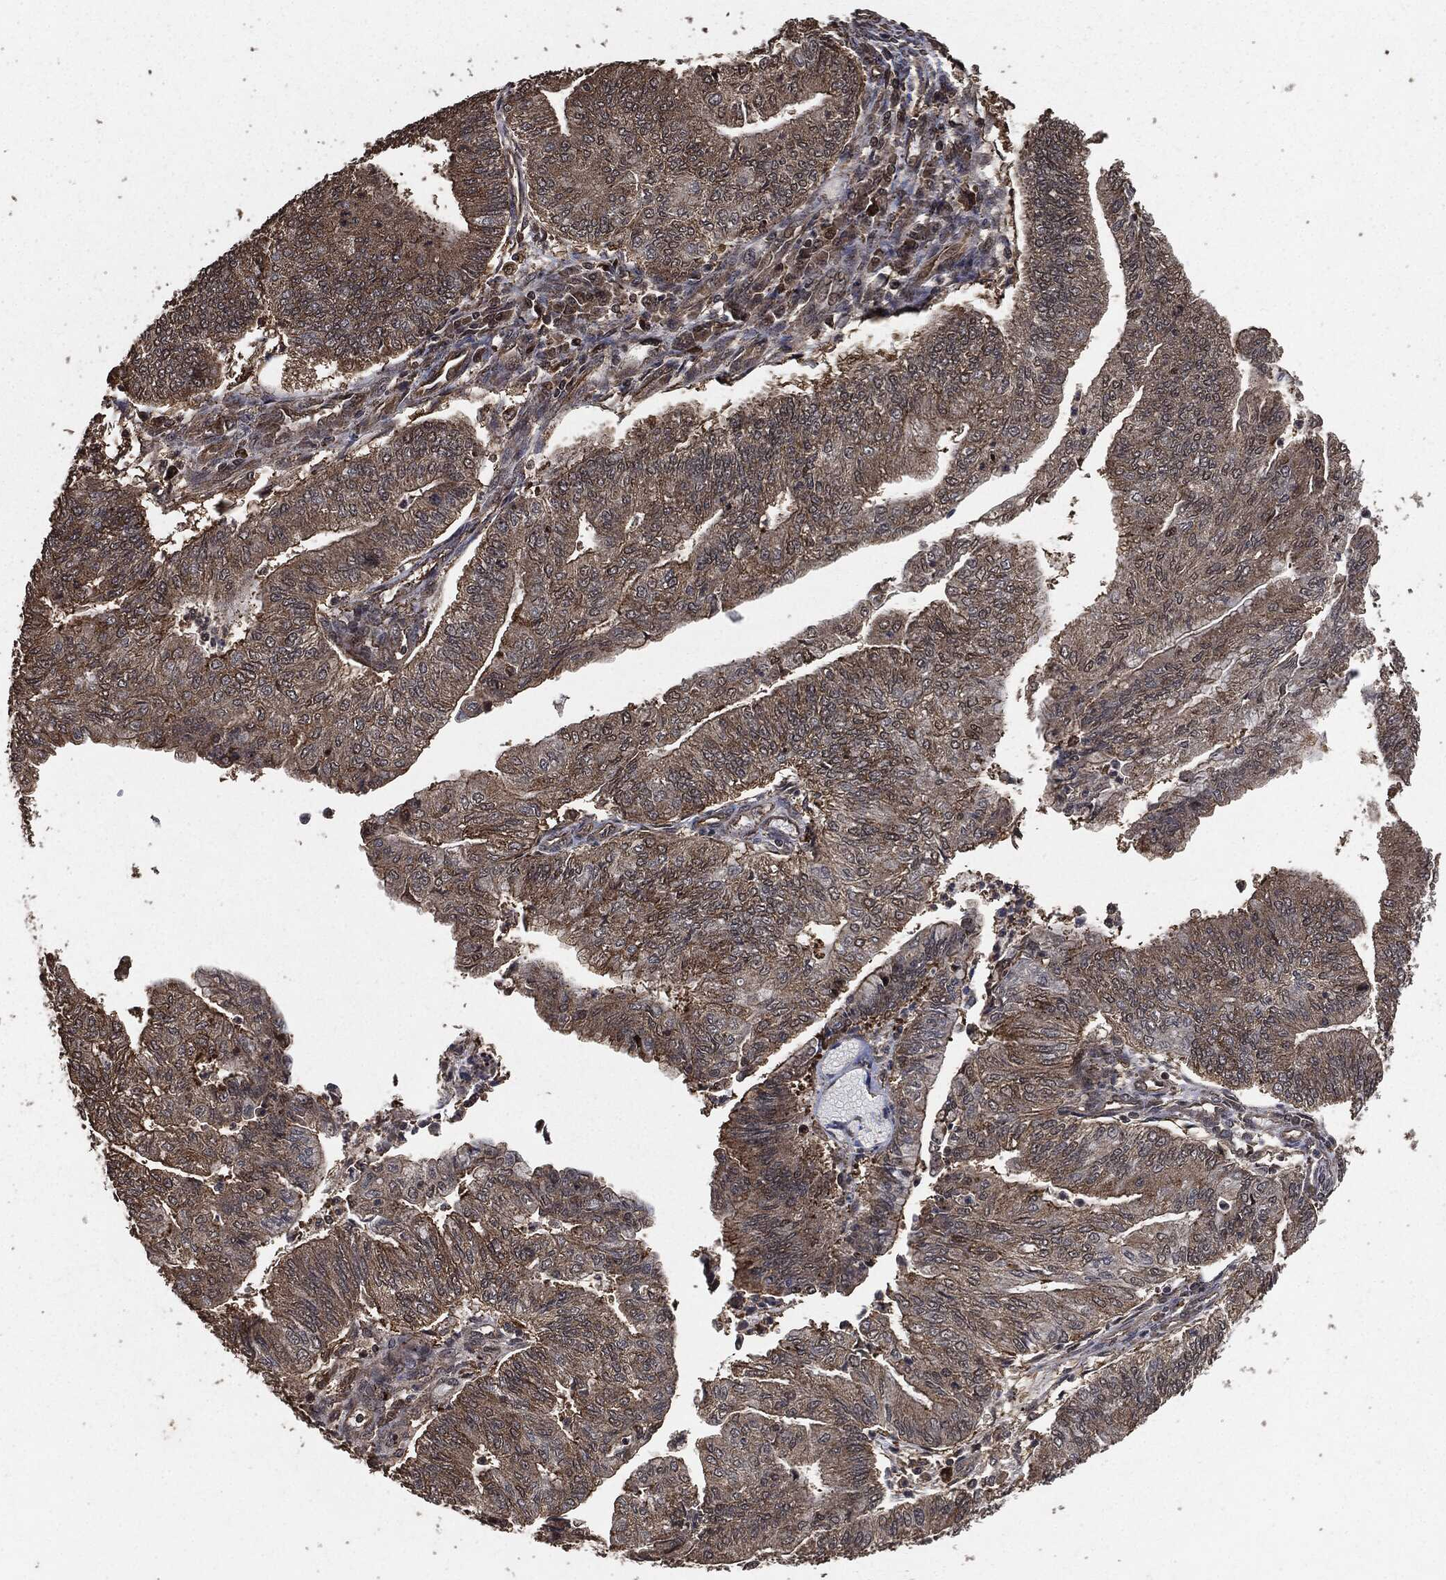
{"staining": {"intensity": "moderate", "quantity": "<25%", "location": "cytoplasmic/membranous"}, "tissue": "endometrial cancer", "cell_type": "Tumor cells", "image_type": "cancer", "snomed": [{"axis": "morphology", "description": "Adenocarcinoma, NOS"}, {"axis": "topography", "description": "Endometrium"}], "caption": "Brown immunohistochemical staining in human endometrial cancer reveals moderate cytoplasmic/membranous staining in about <25% of tumor cells. Nuclei are stained in blue.", "gene": "EGFR", "patient": {"sex": "female", "age": 59}}